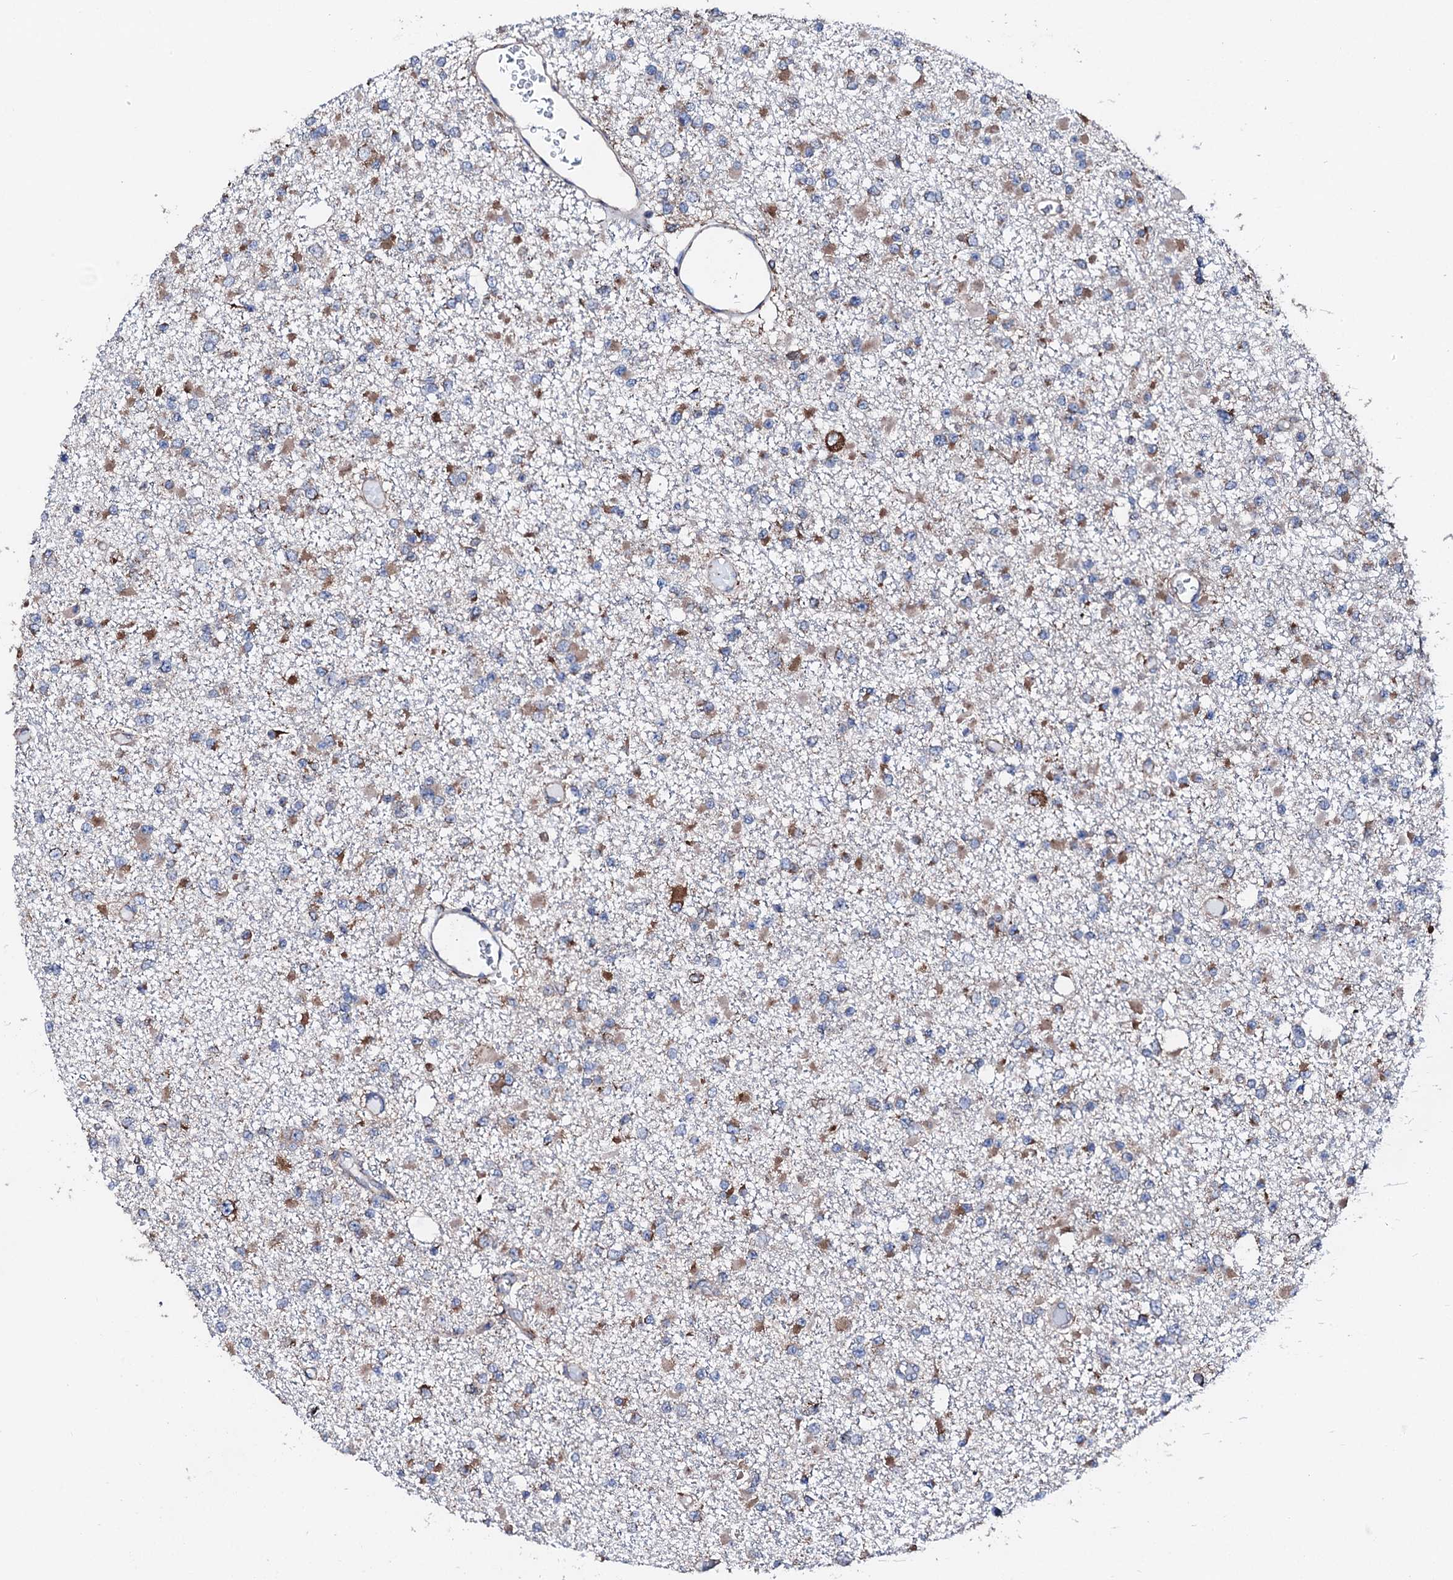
{"staining": {"intensity": "moderate", "quantity": "25%-75%", "location": "cytoplasmic/membranous"}, "tissue": "glioma", "cell_type": "Tumor cells", "image_type": "cancer", "snomed": [{"axis": "morphology", "description": "Glioma, malignant, Low grade"}, {"axis": "topography", "description": "Brain"}], "caption": "Protein expression analysis of human malignant low-grade glioma reveals moderate cytoplasmic/membranous staining in approximately 25%-75% of tumor cells.", "gene": "AMDHD1", "patient": {"sex": "female", "age": 22}}